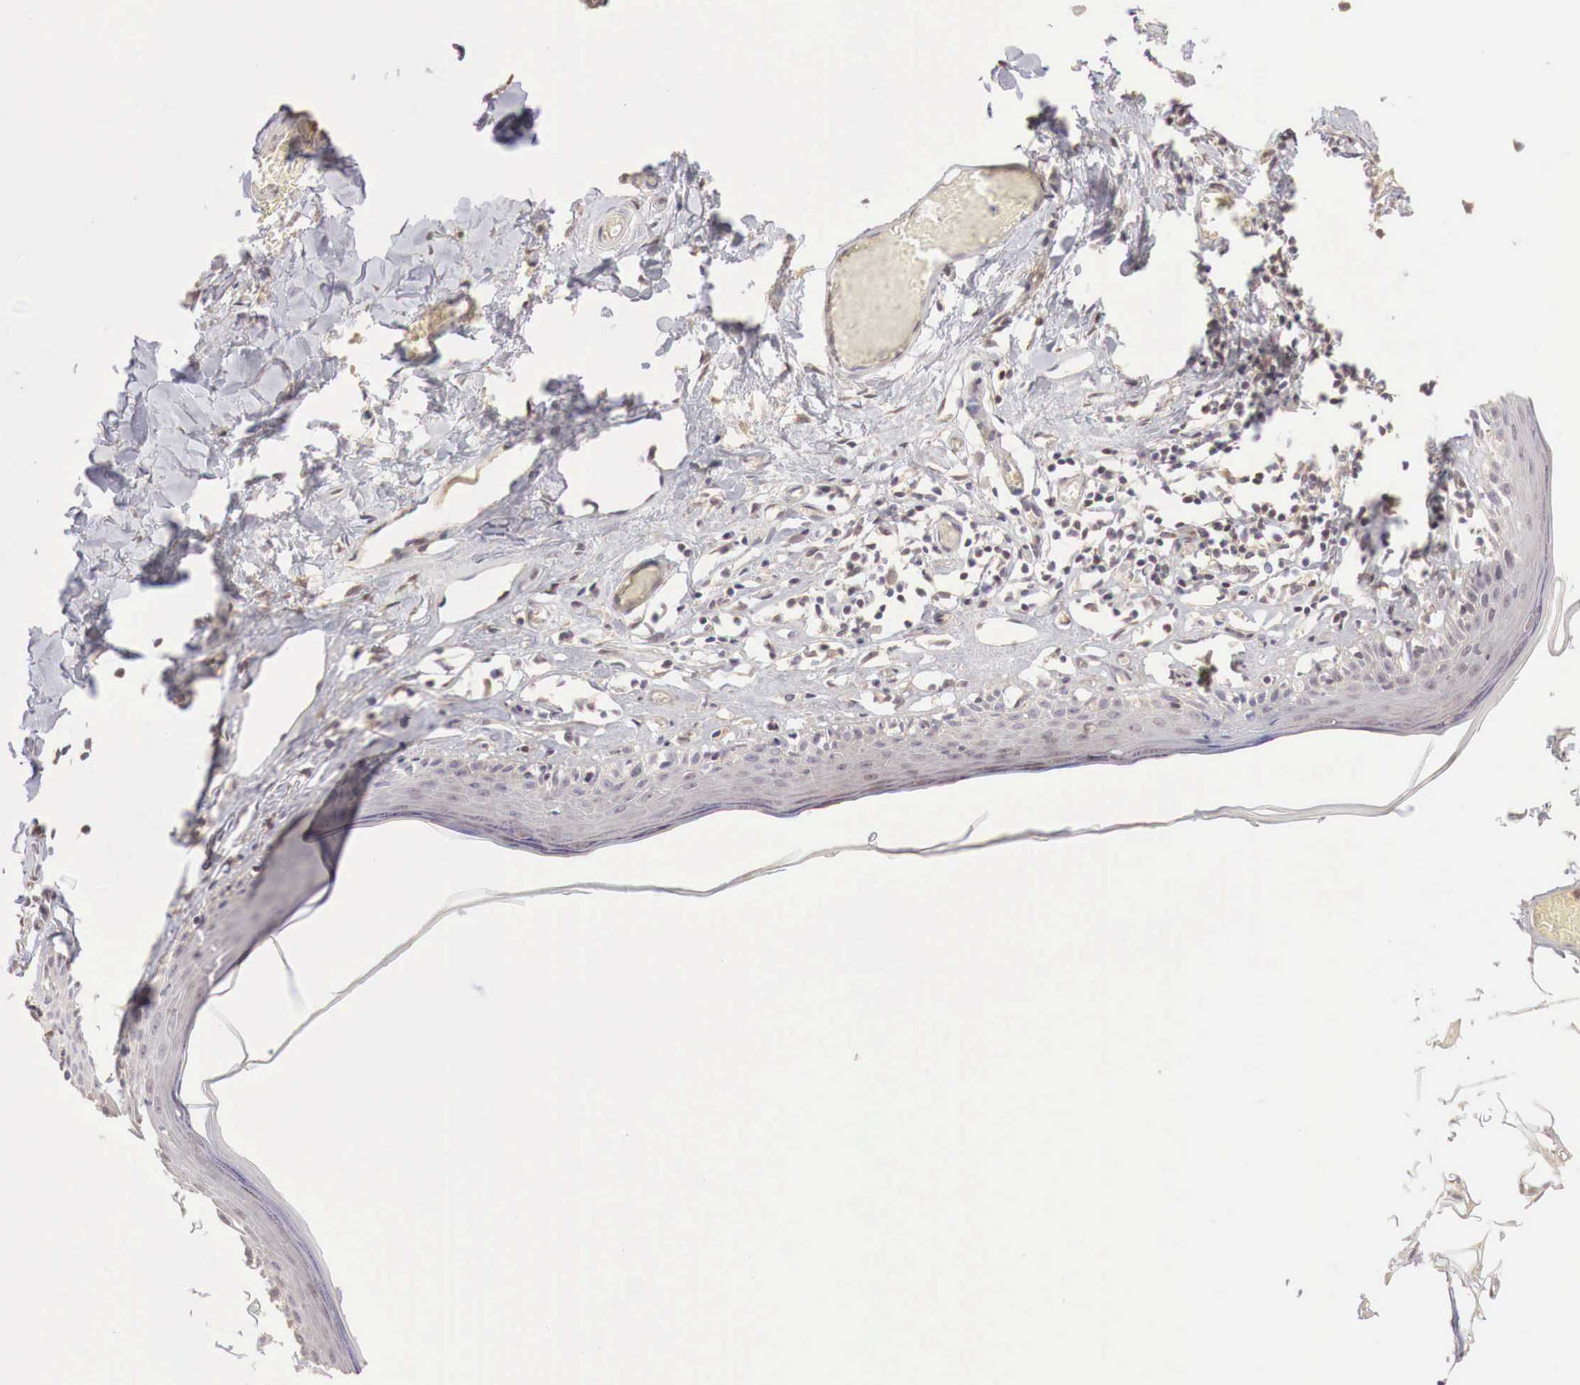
{"staining": {"intensity": "negative", "quantity": "none", "location": "none"}, "tissue": "skin", "cell_type": "Epidermal cells", "image_type": "normal", "snomed": [{"axis": "morphology", "description": "Normal tissue, NOS"}, {"axis": "topography", "description": "Vascular tissue"}, {"axis": "topography", "description": "Vulva"}, {"axis": "topography", "description": "Peripheral nerve tissue"}], "caption": "DAB (3,3'-diaminobenzidine) immunohistochemical staining of normal skin demonstrates no significant expression in epidermal cells. The staining is performed using DAB brown chromogen with nuclei counter-stained in using hematoxylin.", "gene": "TBC1D9", "patient": {"sex": "female", "age": 86}}